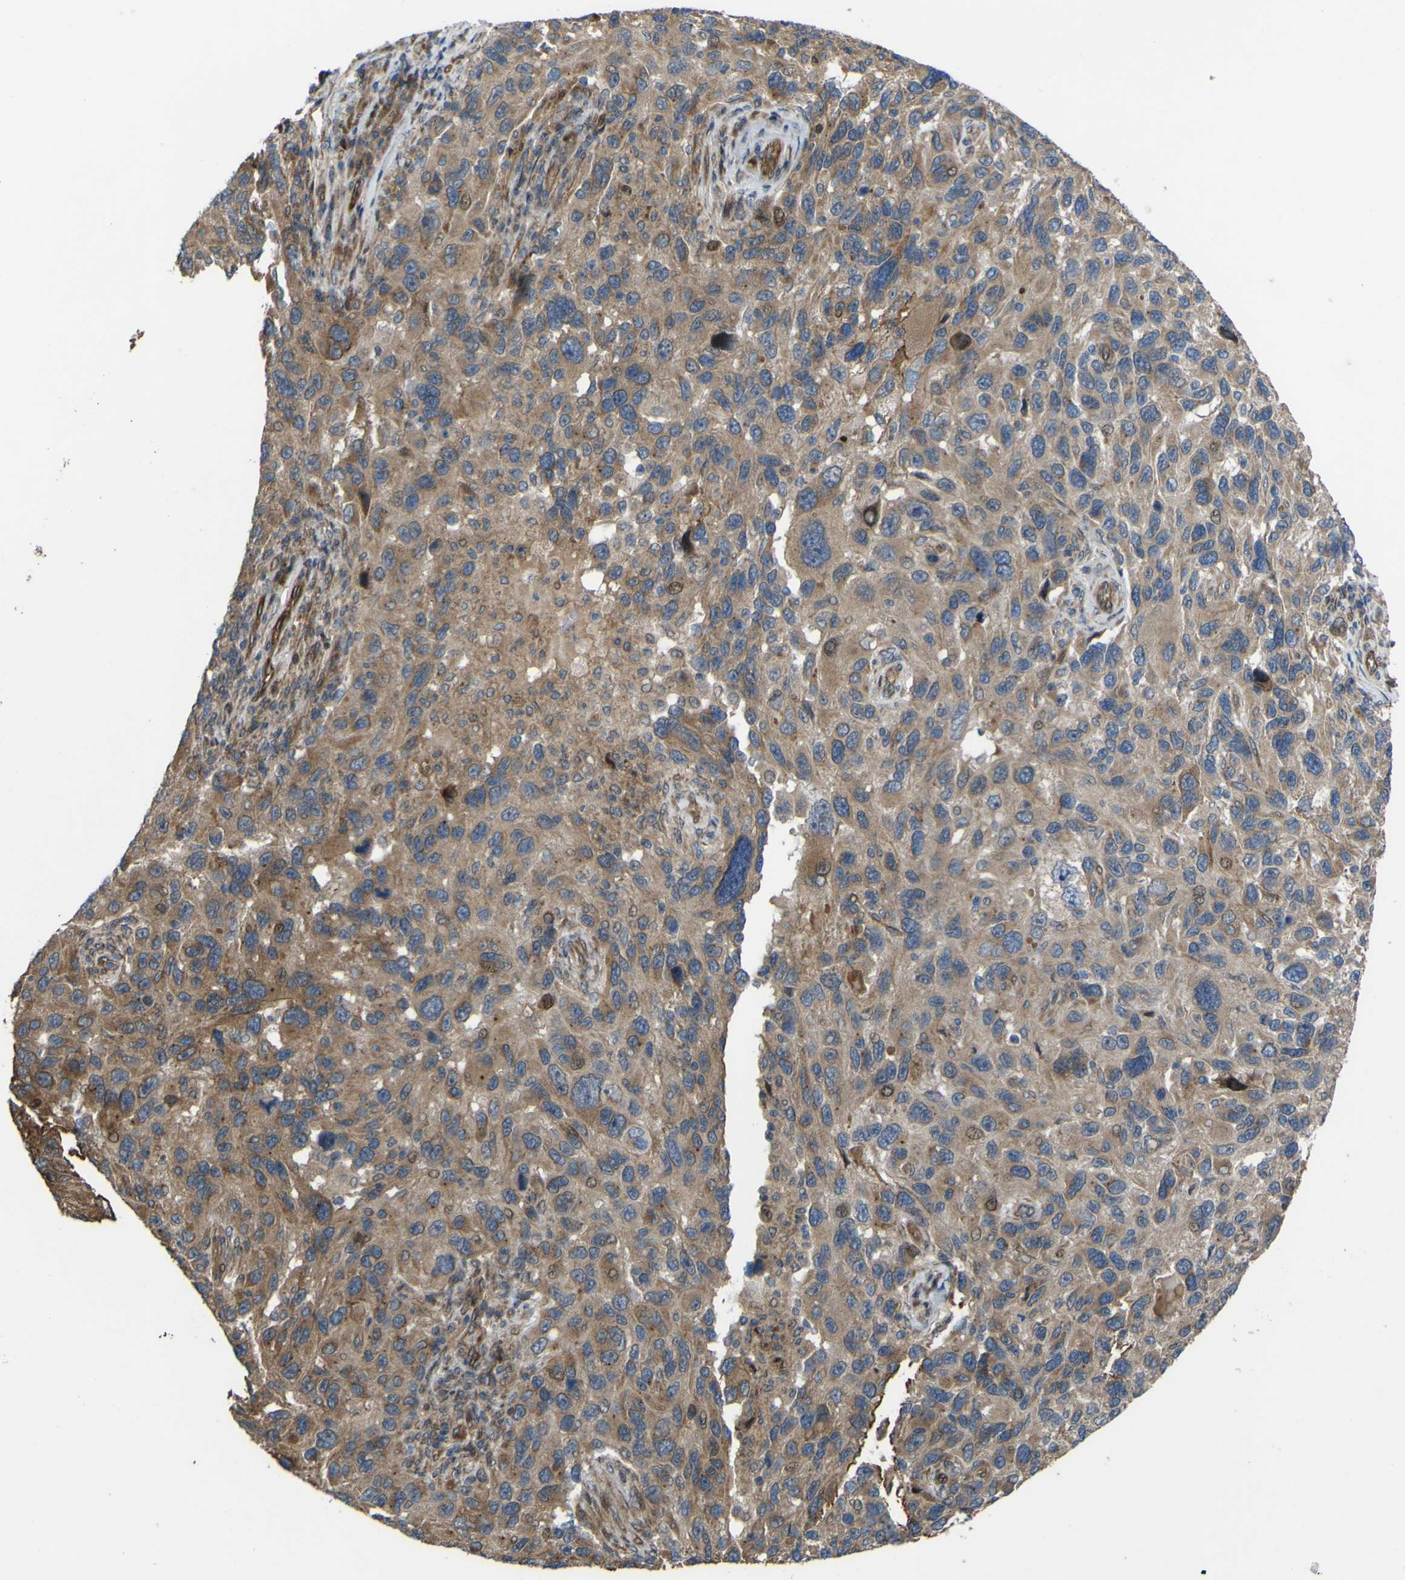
{"staining": {"intensity": "weak", "quantity": ">75%", "location": "cytoplasmic/membranous"}, "tissue": "melanoma", "cell_type": "Tumor cells", "image_type": "cancer", "snomed": [{"axis": "morphology", "description": "Malignant melanoma, NOS"}, {"axis": "topography", "description": "Skin"}], "caption": "Protein analysis of melanoma tissue demonstrates weak cytoplasmic/membranous expression in approximately >75% of tumor cells. (IHC, brightfield microscopy, high magnification).", "gene": "FBXO30", "patient": {"sex": "male", "age": 53}}